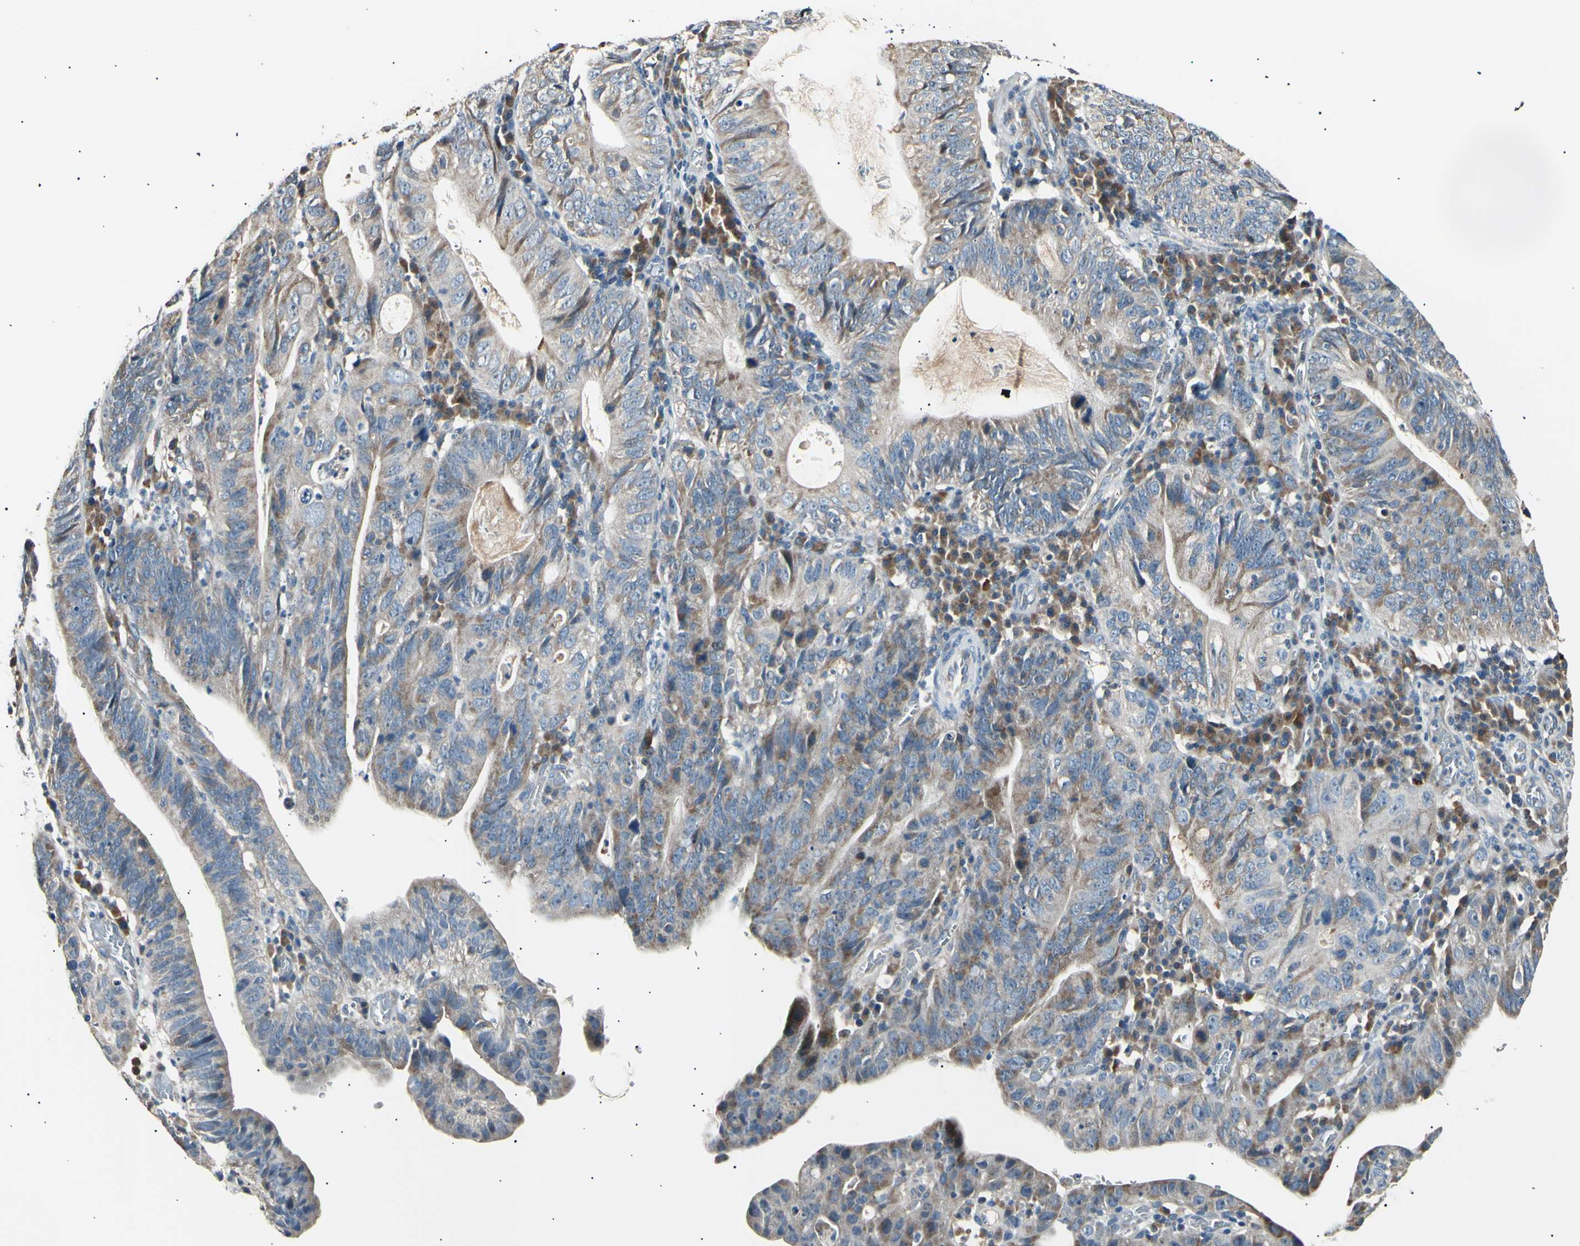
{"staining": {"intensity": "moderate", "quantity": ">75%", "location": "cytoplasmic/membranous"}, "tissue": "stomach cancer", "cell_type": "Tumor cells", "image_type": "cancer", "snomed": [{"axis": "morphology", "description": "Adenocarcinoma, NOS"}, {"axis": "topography", "description": "Stomach"}], "caption": "Stomach adenocarcinoma stained with a protein marker exhibits moderate staining in tumor cells.", "gene": "ITGA6", "patient": {"sex": "male", "age": 59}}